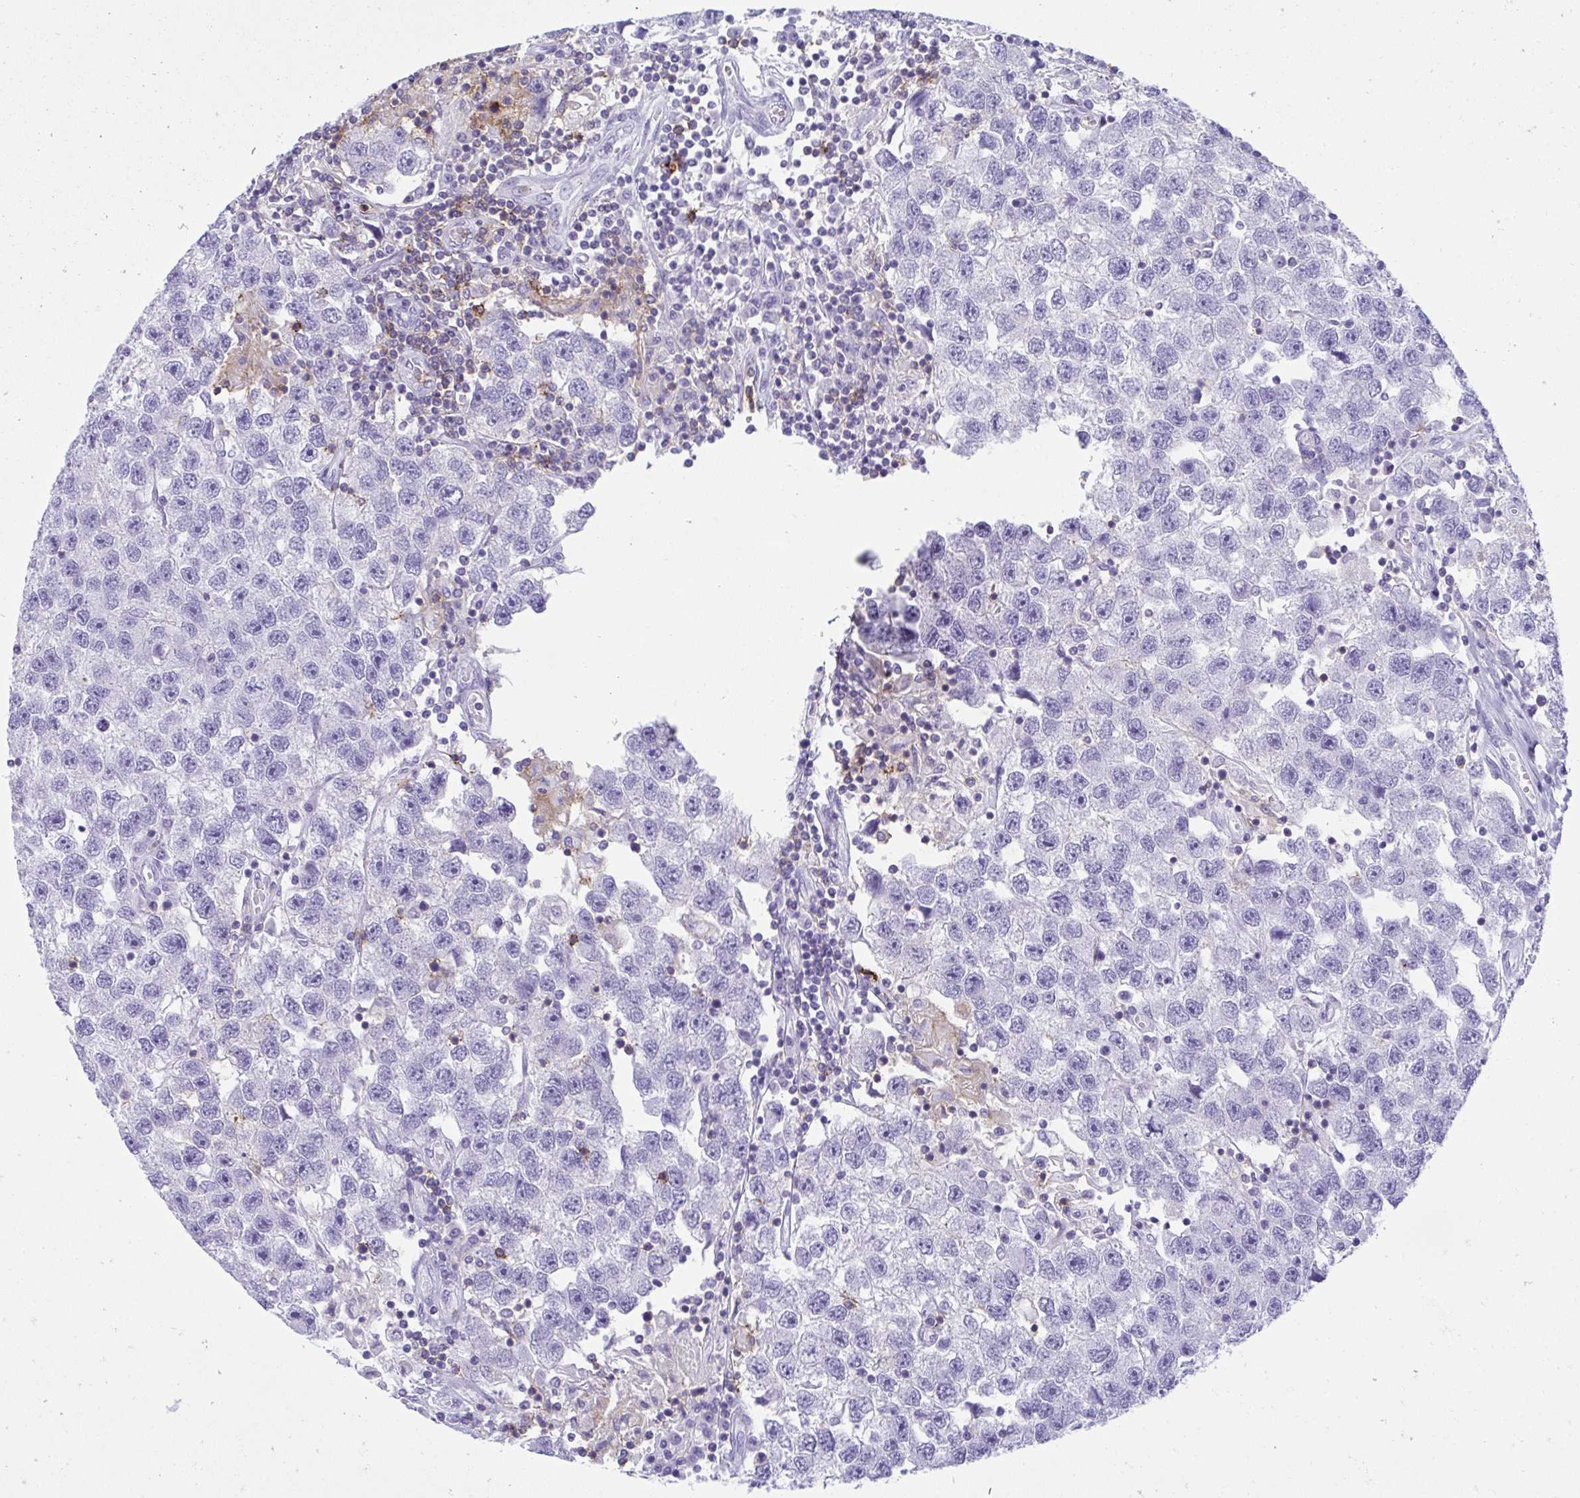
{"staining": {"intensity": "negative", "quantity": "none", "location": "none"}, "tissue": "testis cancer", "cell_type": "Tumor cells", "image_type": "cancer", "snomed": [{"axis": "morphology", "description": "Seminoma, NOS"}, {"axis": "topography", "description": "Testis"}], "caption": "Immunohistochemistry (IHC) micrograph of neoplastic tissue: human seminoma (testis) stained with DAB (3,3'-diaminobenzidine) demonstrates no significant protein staining in tumor cells.", "gene": "SPN", "patient": {"sex": "male", "age": 26}}